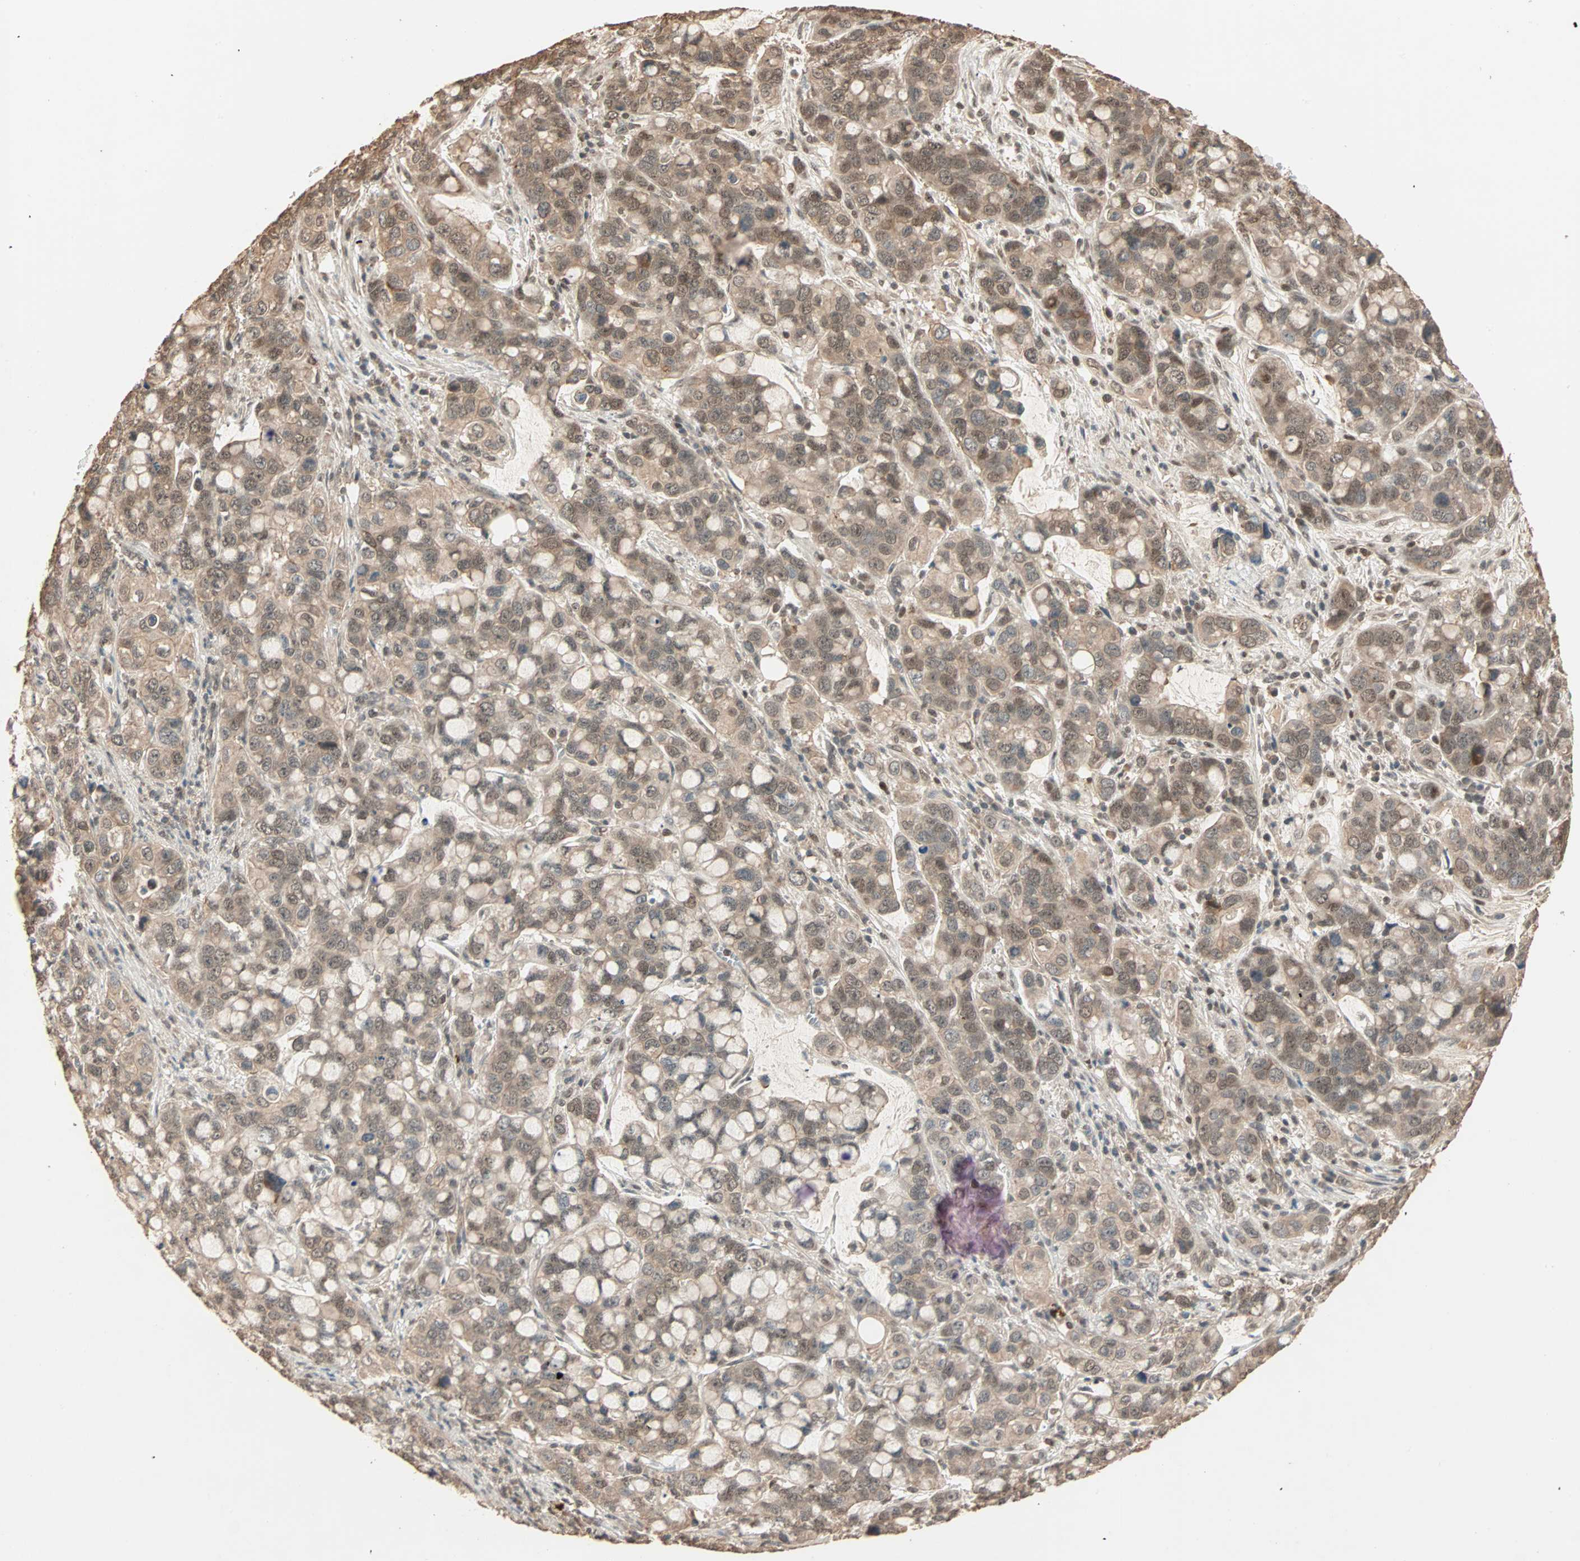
{"staining": {"intensity": "moderate", "quantity": ">75%", "location": "cytoplasmic/membranous,nuclear"}, "tissue": "stomach cancer", "cell_type": "Tumor cells", "image_type": "cancer", "snomed": [{"axis": "morphology", "description": "Adenocarcinoma, NOS"}, {"axis": "topography", "description": "Stomach, lower"}], "caption": "Stomach adenocarcinoma tissue demonstrates moderate cytoplasmic/membranous and nuclear staining in approximately >75% of tumor cells", "gene": "ZBTB33", "patient": {"sex": "male", "age": 84}}